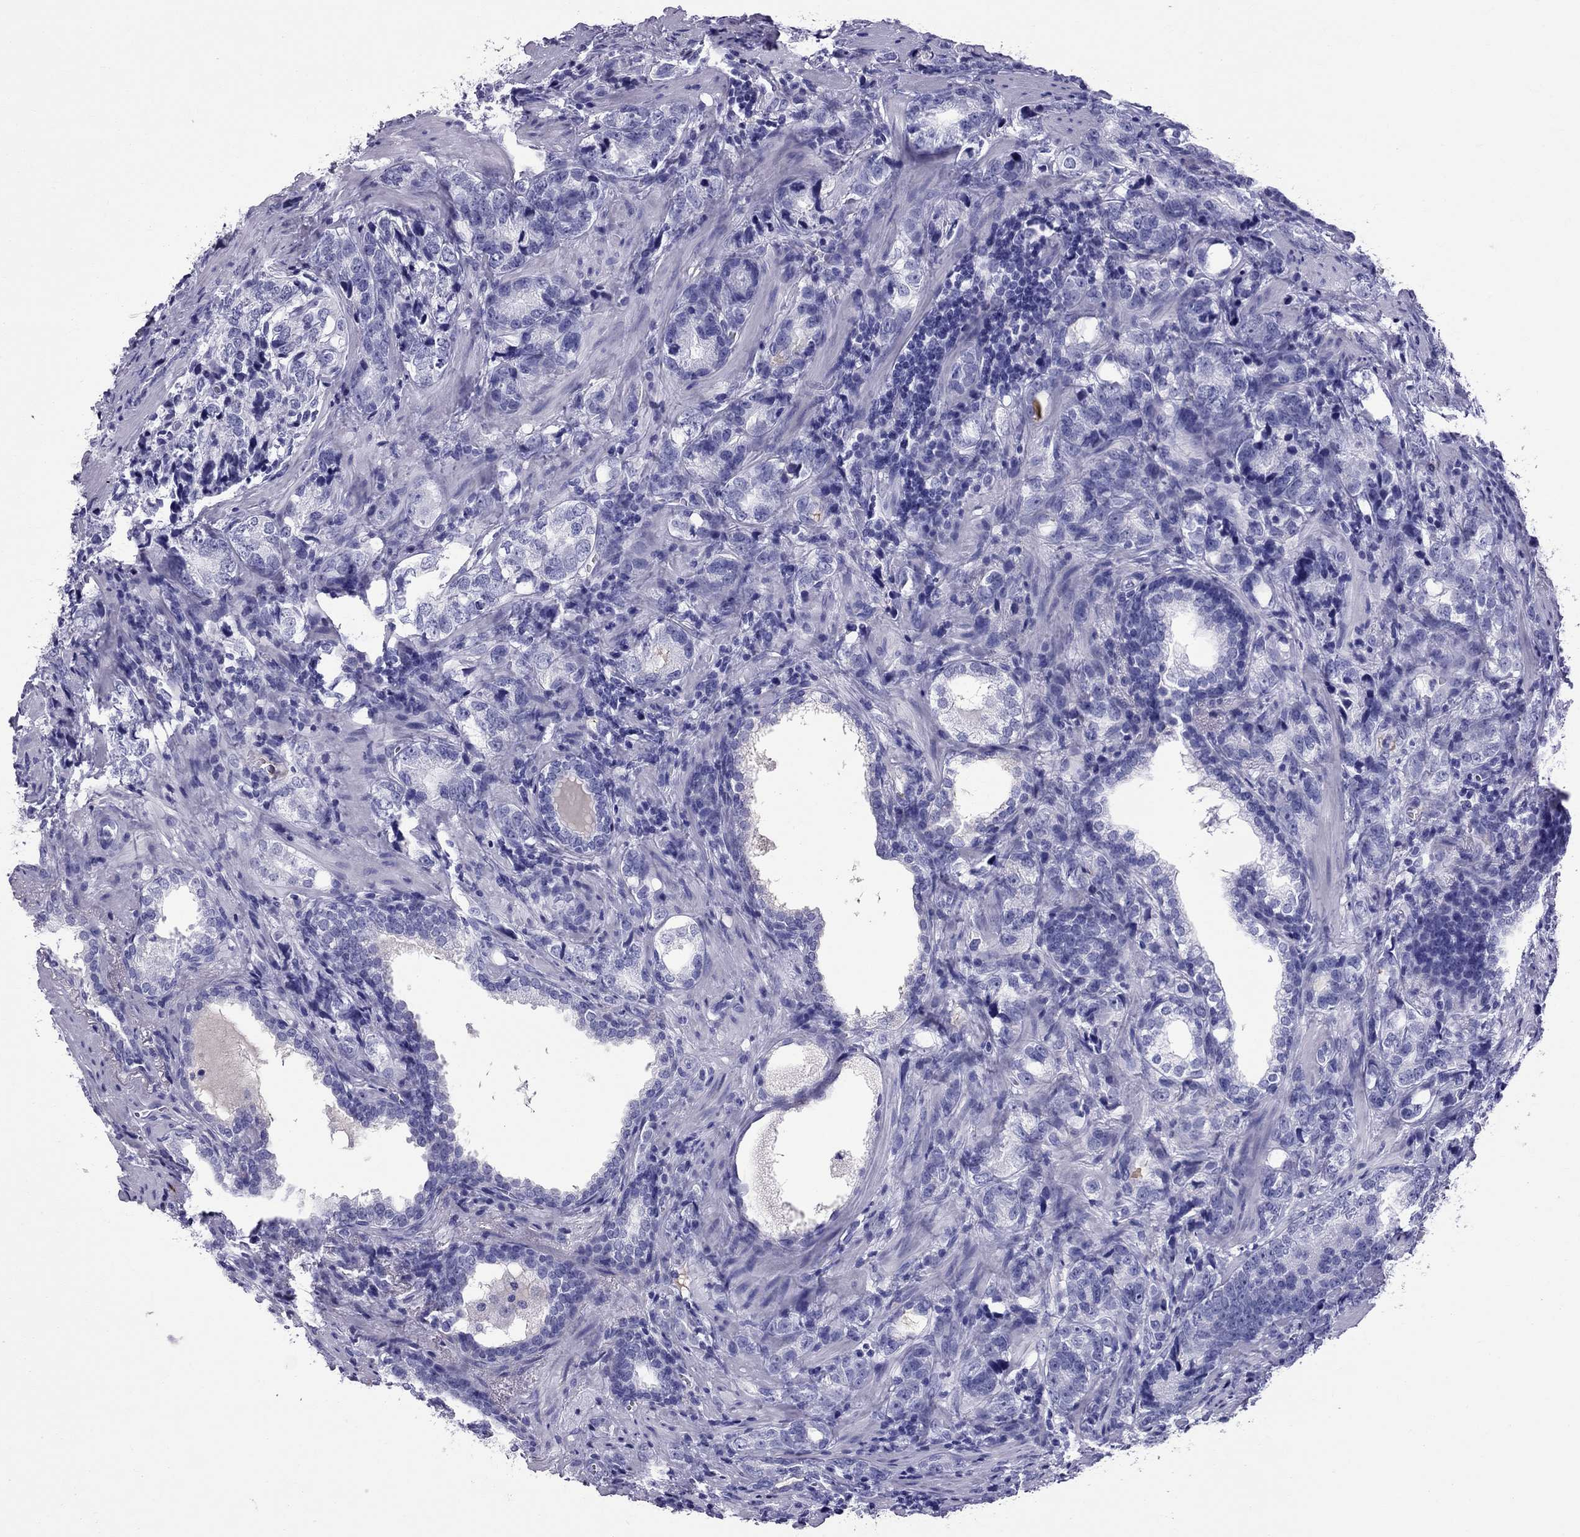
{"staining": {"intensity": "negative", "quantity": "none", "location": "none"}, "tissue": "prostate cancer", "cell_type": "Tumor cells", "image_type": "cancer", "snomed": [{"axis": "morphology", "description": "Adenocarcinoma, NOS"}, {"axis": "topography", "description": "Prostate and seminal vesicle, NOS"}], "caption": "Human prostate cancer stained for a protein using IHC demonstrates no staining in tumor cells.", "gene": "SCART1", "patient": {"sex": "male", "age": 63}}